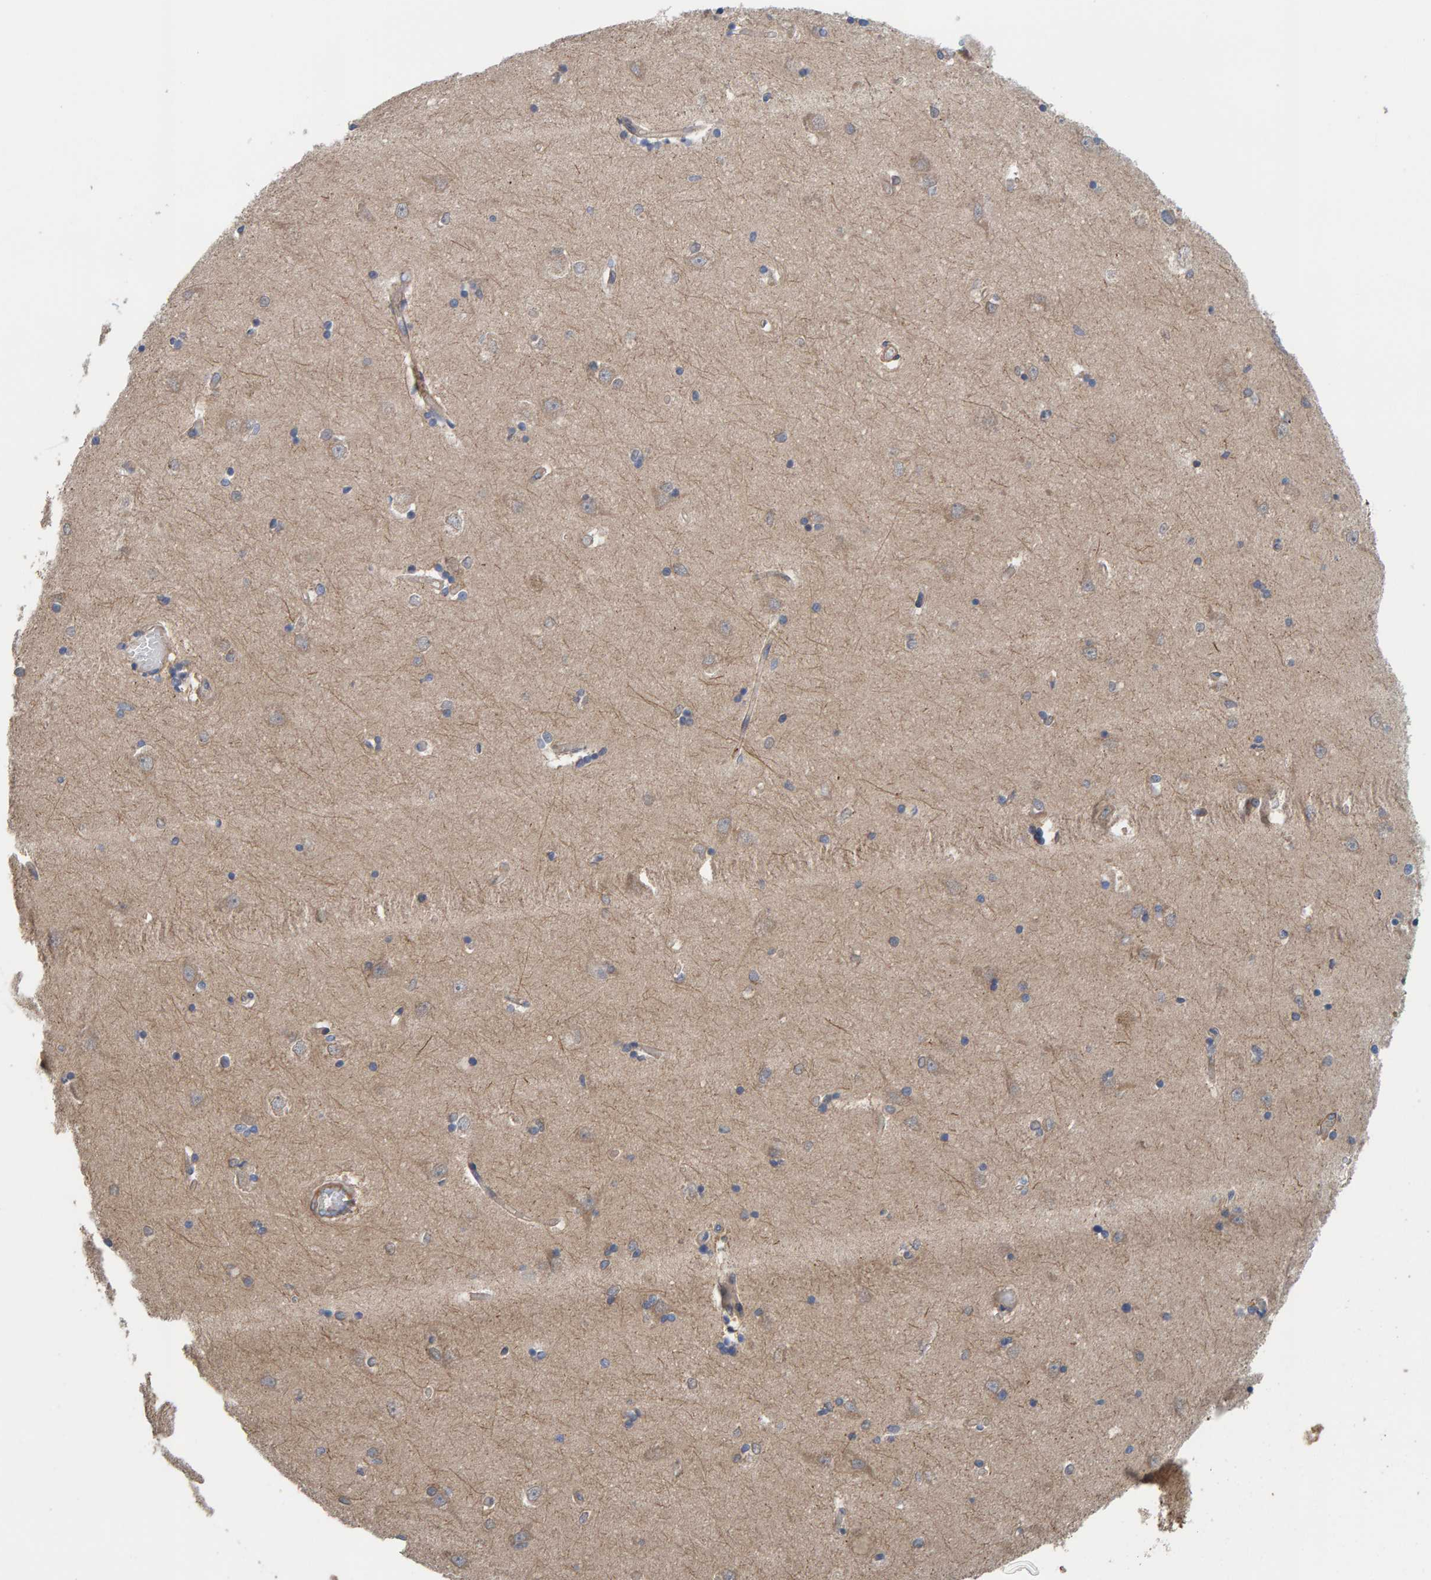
{"staining": {"intensity": "weak", "quantity": "25%-75%", "location": "cytoplasmic/membranous"}, "tissue": "hippocampus", "cell_type": "Glial cells", "image_type": "normal", "snomed": [{"axis": "morphology", "description": "Normal tissue, NOS"}, {"axis": "topography", "description": "Hippocampus"}], "caption": "Immunohistochemical staining of benign human hippocampus reveals 25%-75% levels of weak cytoplasmic/membranous protein staining in about 25%-75% of glial cells.", "gene": "UBAP1", "patient": {"sex": "male", "age": 45}}